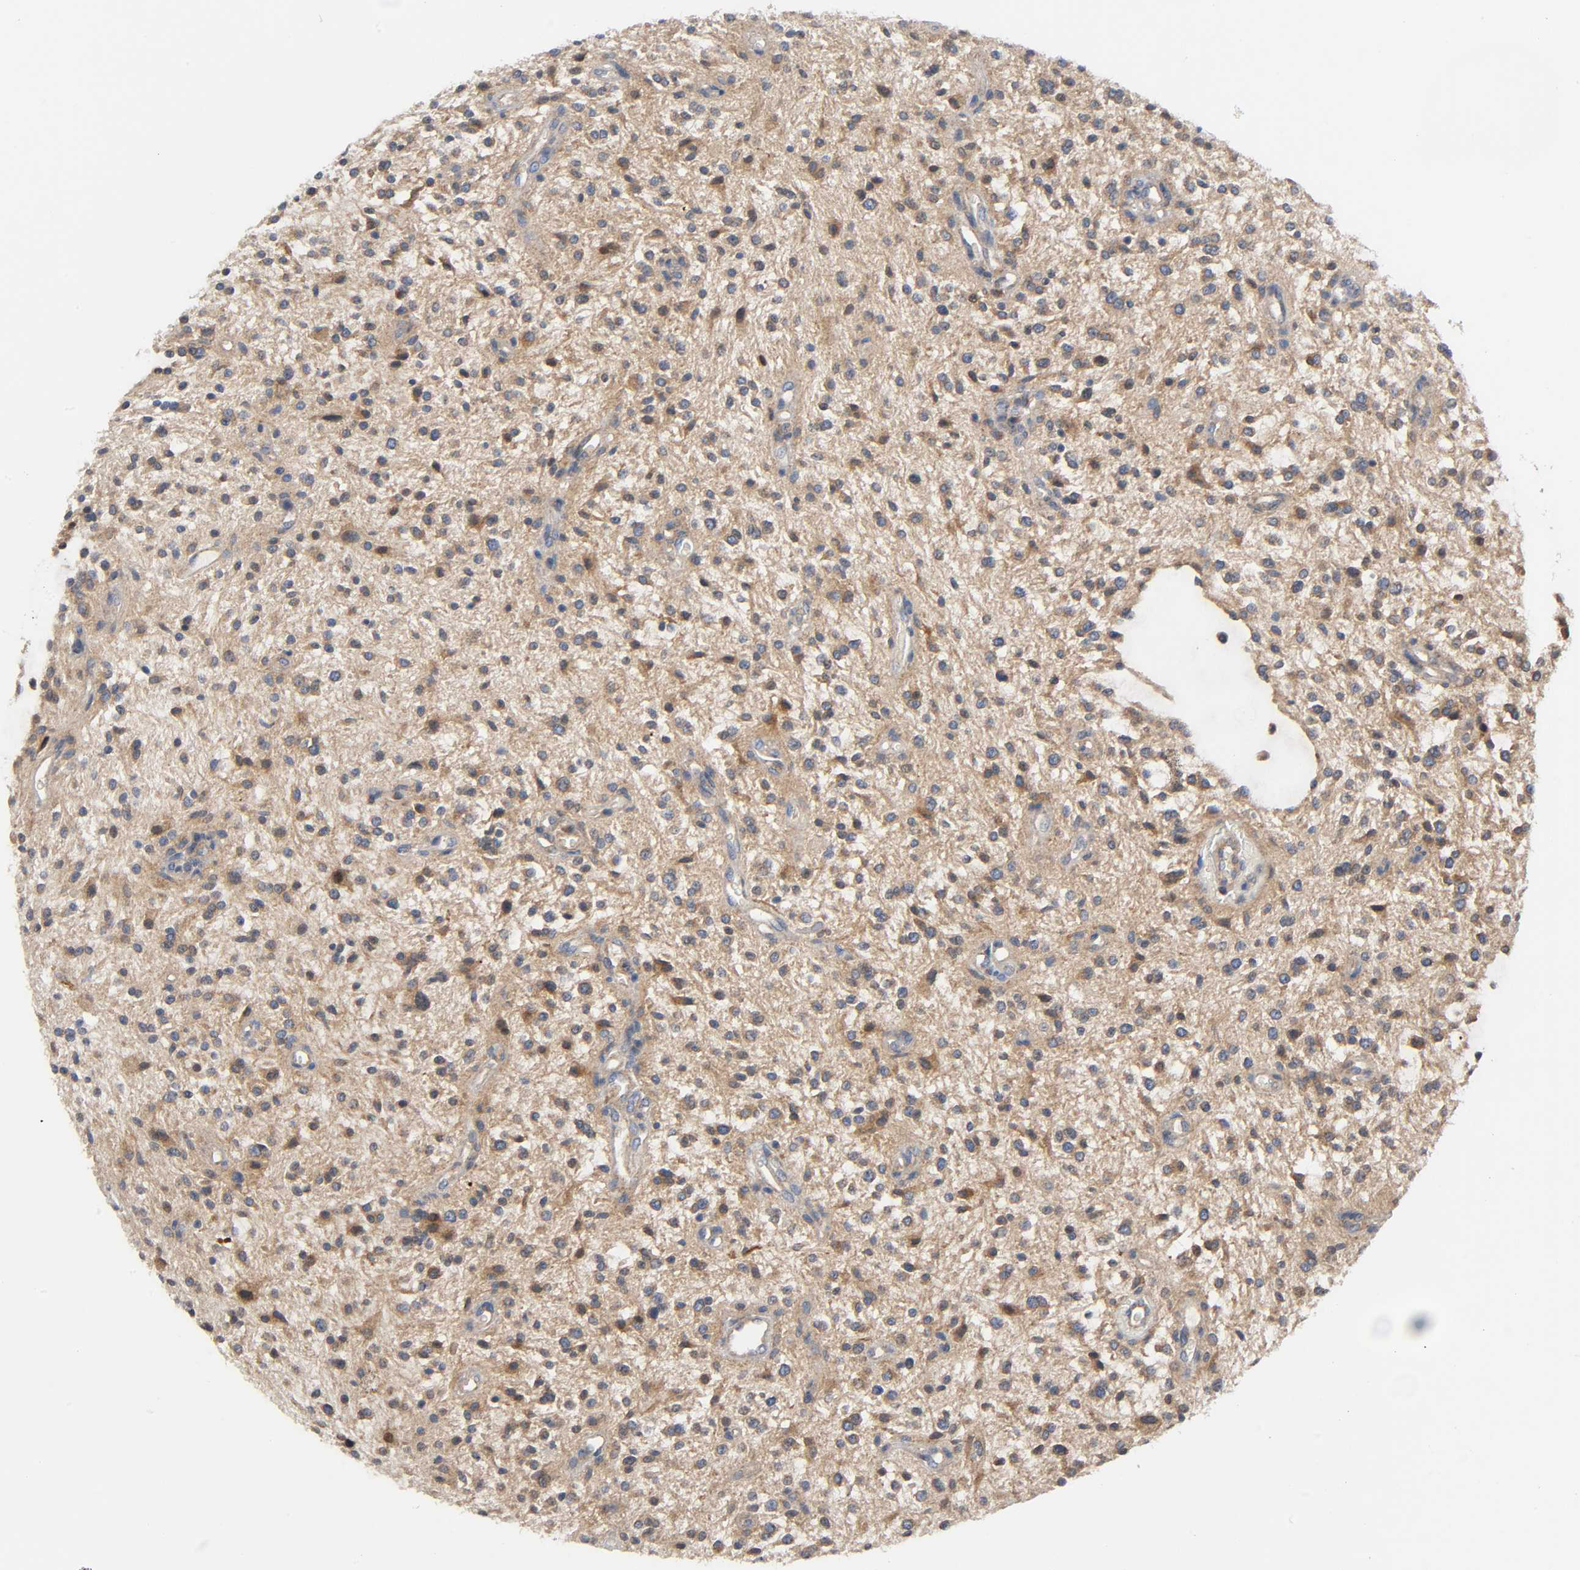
{"staining": {"intensity": "moderate", "quantity": ">75%", "location": "cytoplasmic/membranous"}, "tissue": "glioma", "cell_type": "Tumor cells", "image_type": "cancer", "snomed": [{"axis": "morphology", "description": "Glioma, malignant, NOS"}, {"axis": "topography", "description": "Cerebellum"}], "caption": "An image showing moderate cytoplasmic/membranous expression in approximately >75% of tumor cells in glioma, as visualized by brown immunohistochemical staining.", "gene": "HDAC6", "patient": {"sex": "female", "age": 10}}